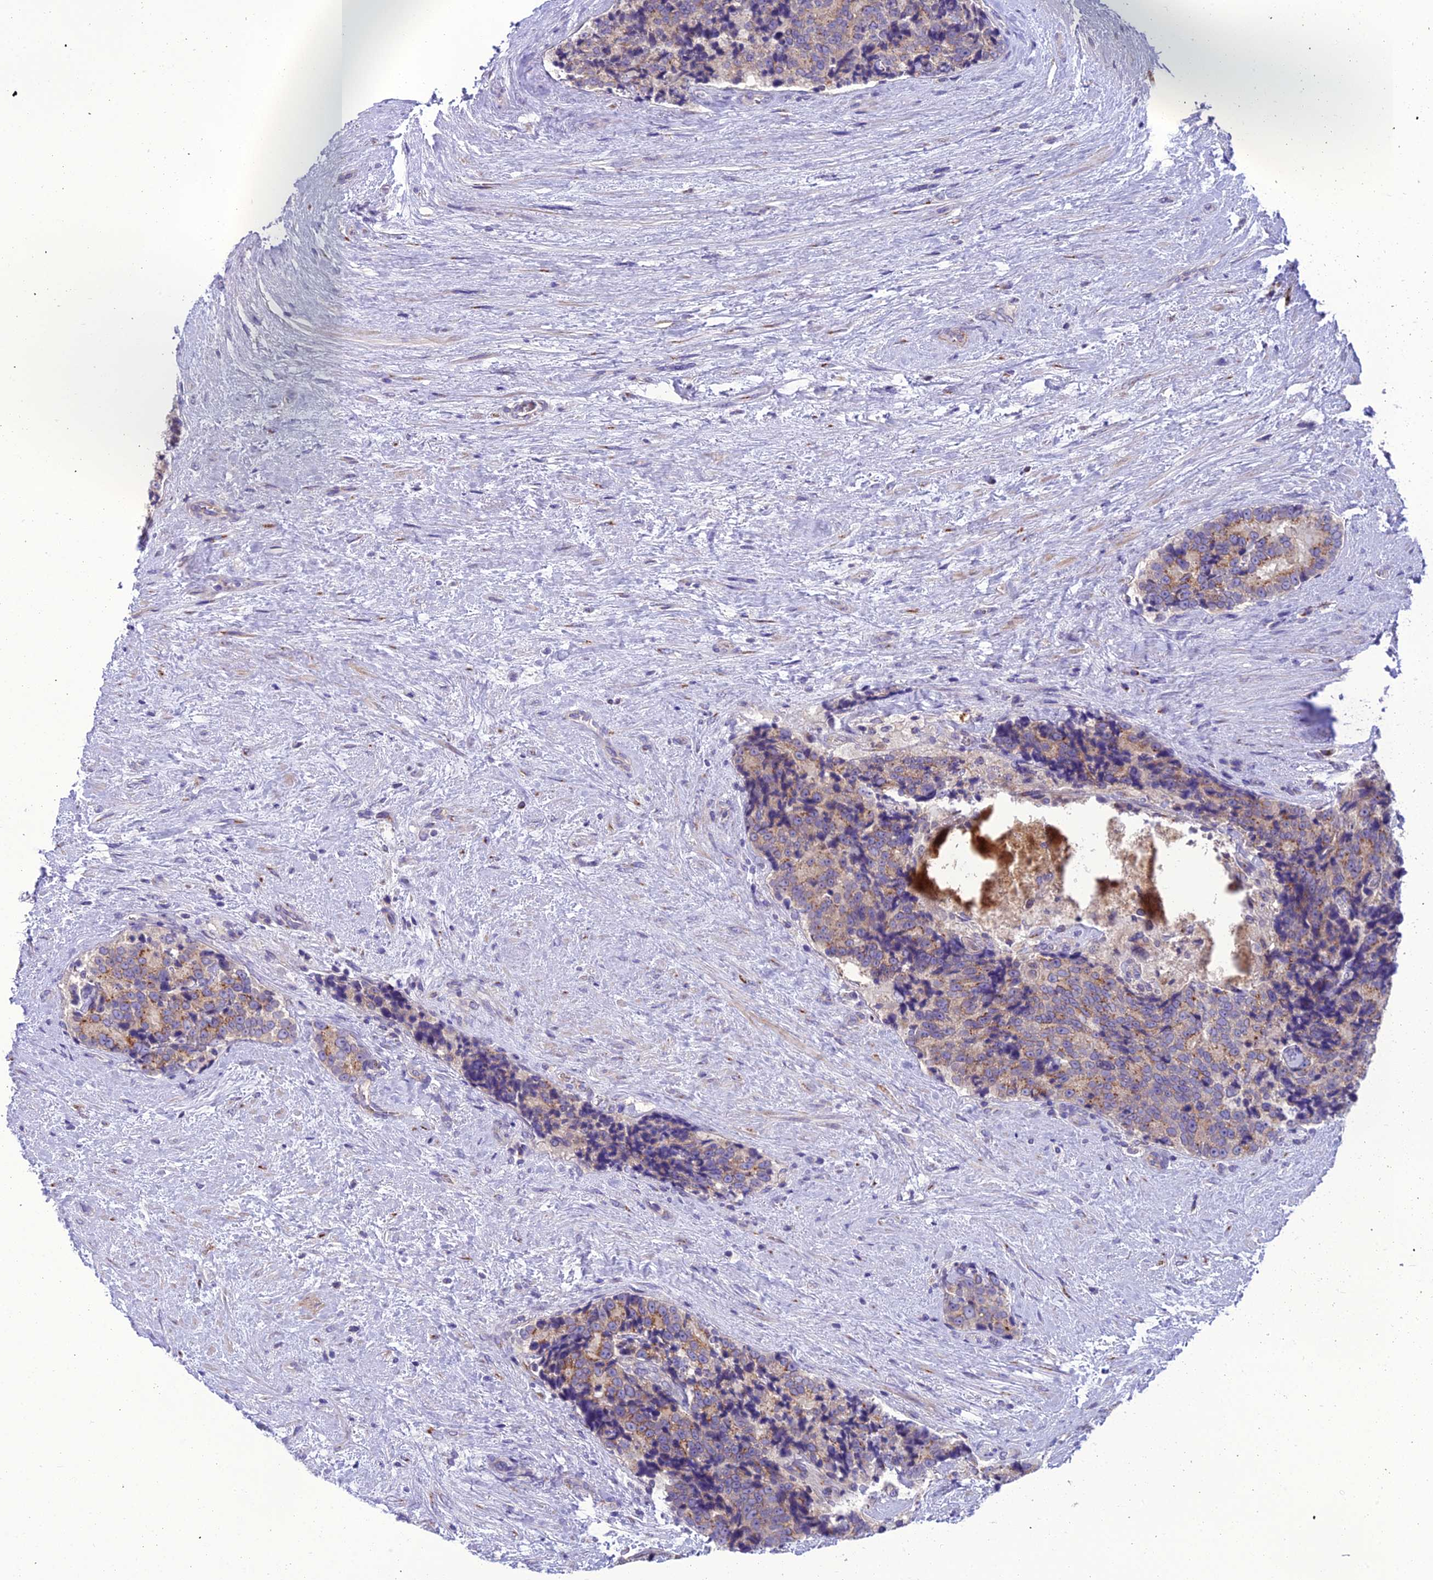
{"staining": {"intensity": "moderate", "quantity": "<25%", "location": "cytoplasmic/membranous"}, "tissue": "prostate cancer", "cell_type": "Tumor cells", "image_type": "cancer", "snomed": [{"axis": "morphology", "description": "Adenocarcinoma, High grade"}, {"axis": "topography", "description": "Prostate"}], "caption": "Protein positivity by immunohistochemistry displays moderate cytoplasmic/membranous staining in approximately <25% of tumor cells in high-grade adenocarcinoma (prostate).", "gene": "GOLPH3", "patient": {"sex": "male", "age": 70}}